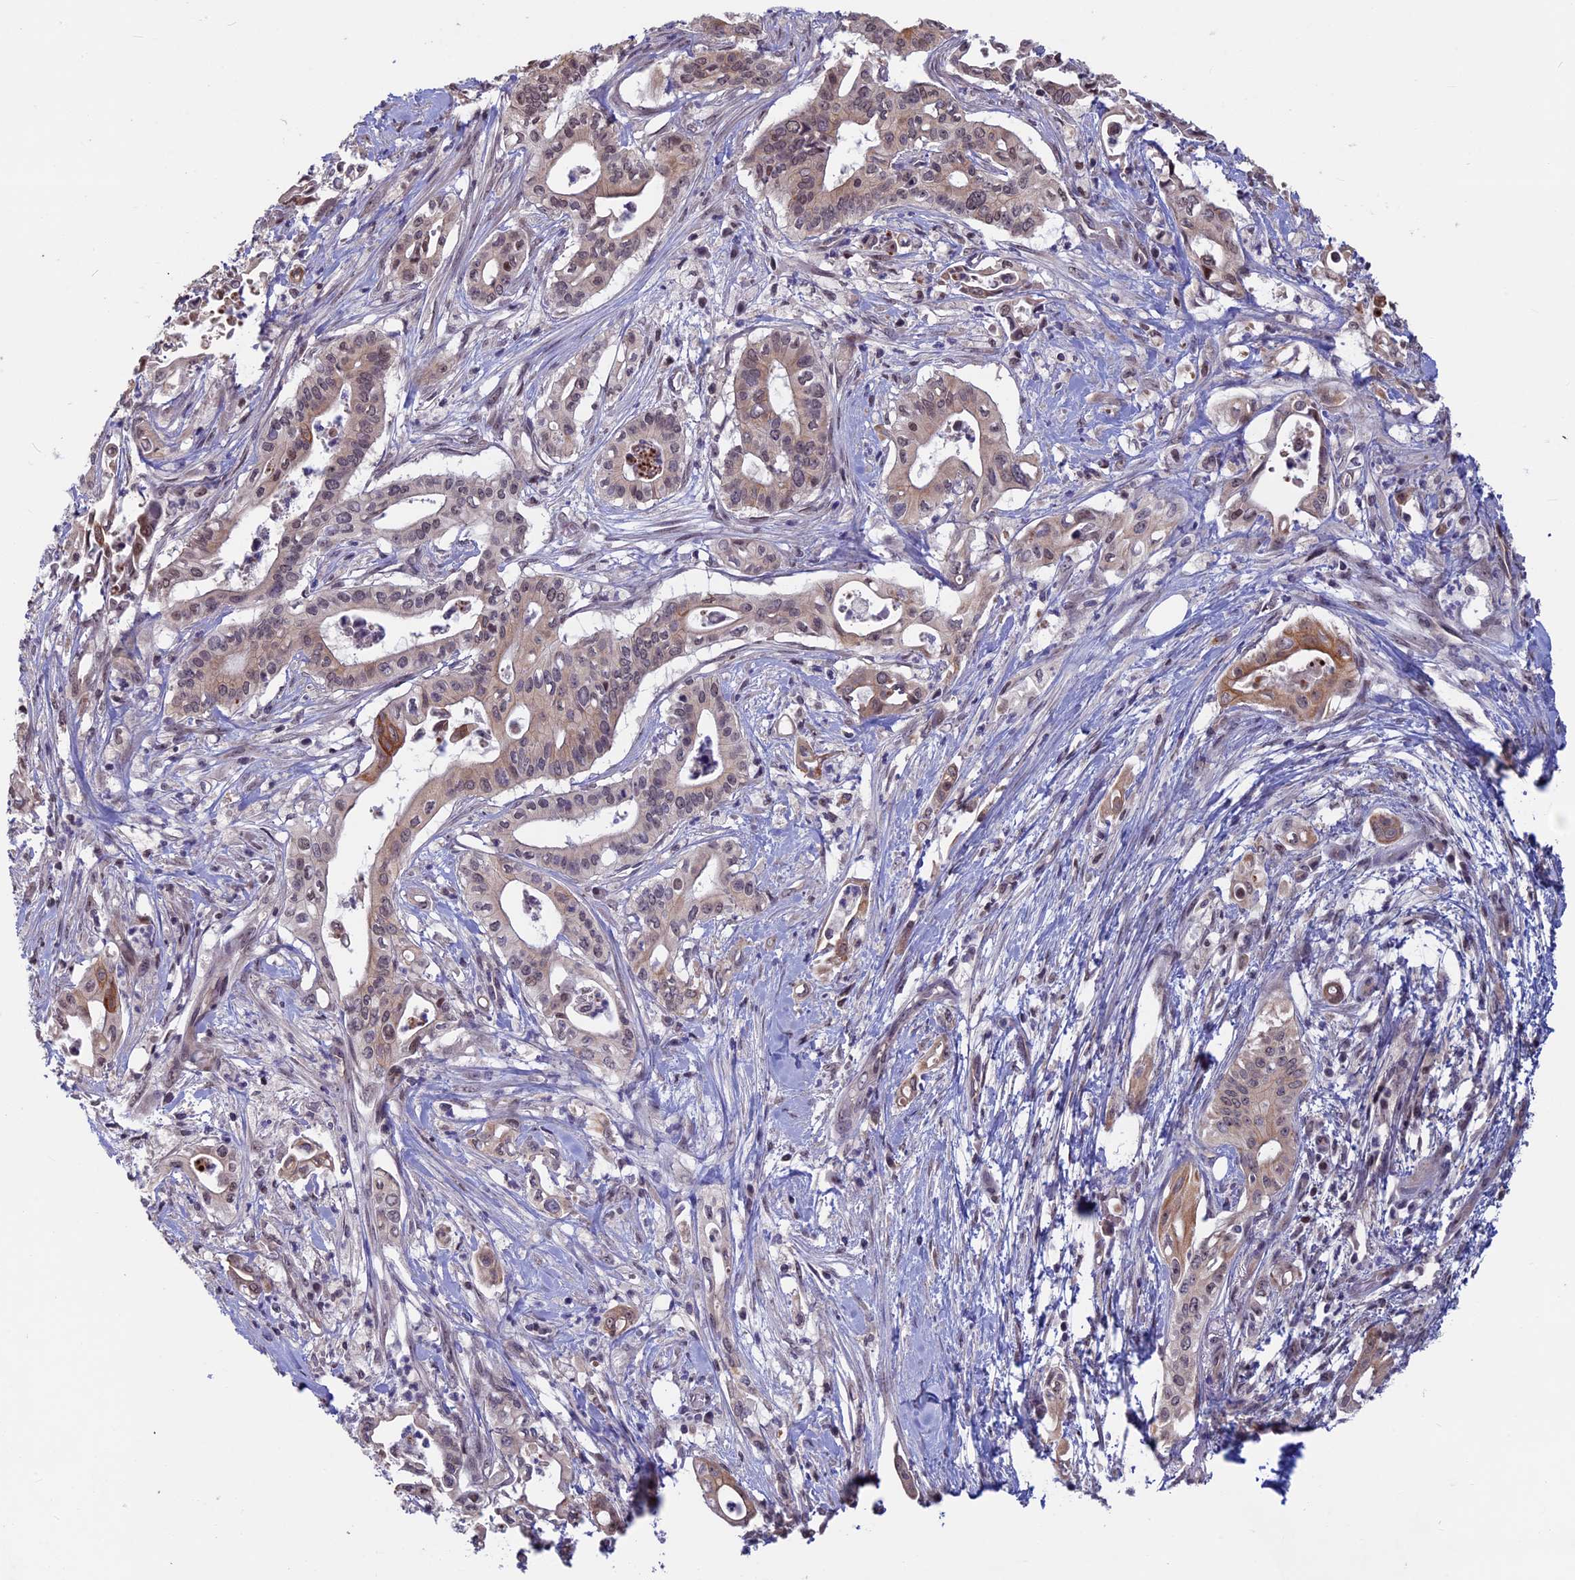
{"staining": {"intensity": "weak", "quantity": ">75%", "location": "cytoplasmic/membranous,nuclear"}, "tissue": "pancreatic cancer", "cell_type": "Tumor cells", "image_type": "cancer", "snomed": [{"axis": "morphology", "description": "Adenocarcinoma, NOS"}, {"axis": "topography", "description": "Pancreas"}], "caption": "Protein positivity by IHC displays weak cytoplasmic/membranous and nuclear staining in about >75% of tumor cells in pancreatic cancer.", "gene": "SPIRE1", "patient": {"sex": "female", "age": 77}}